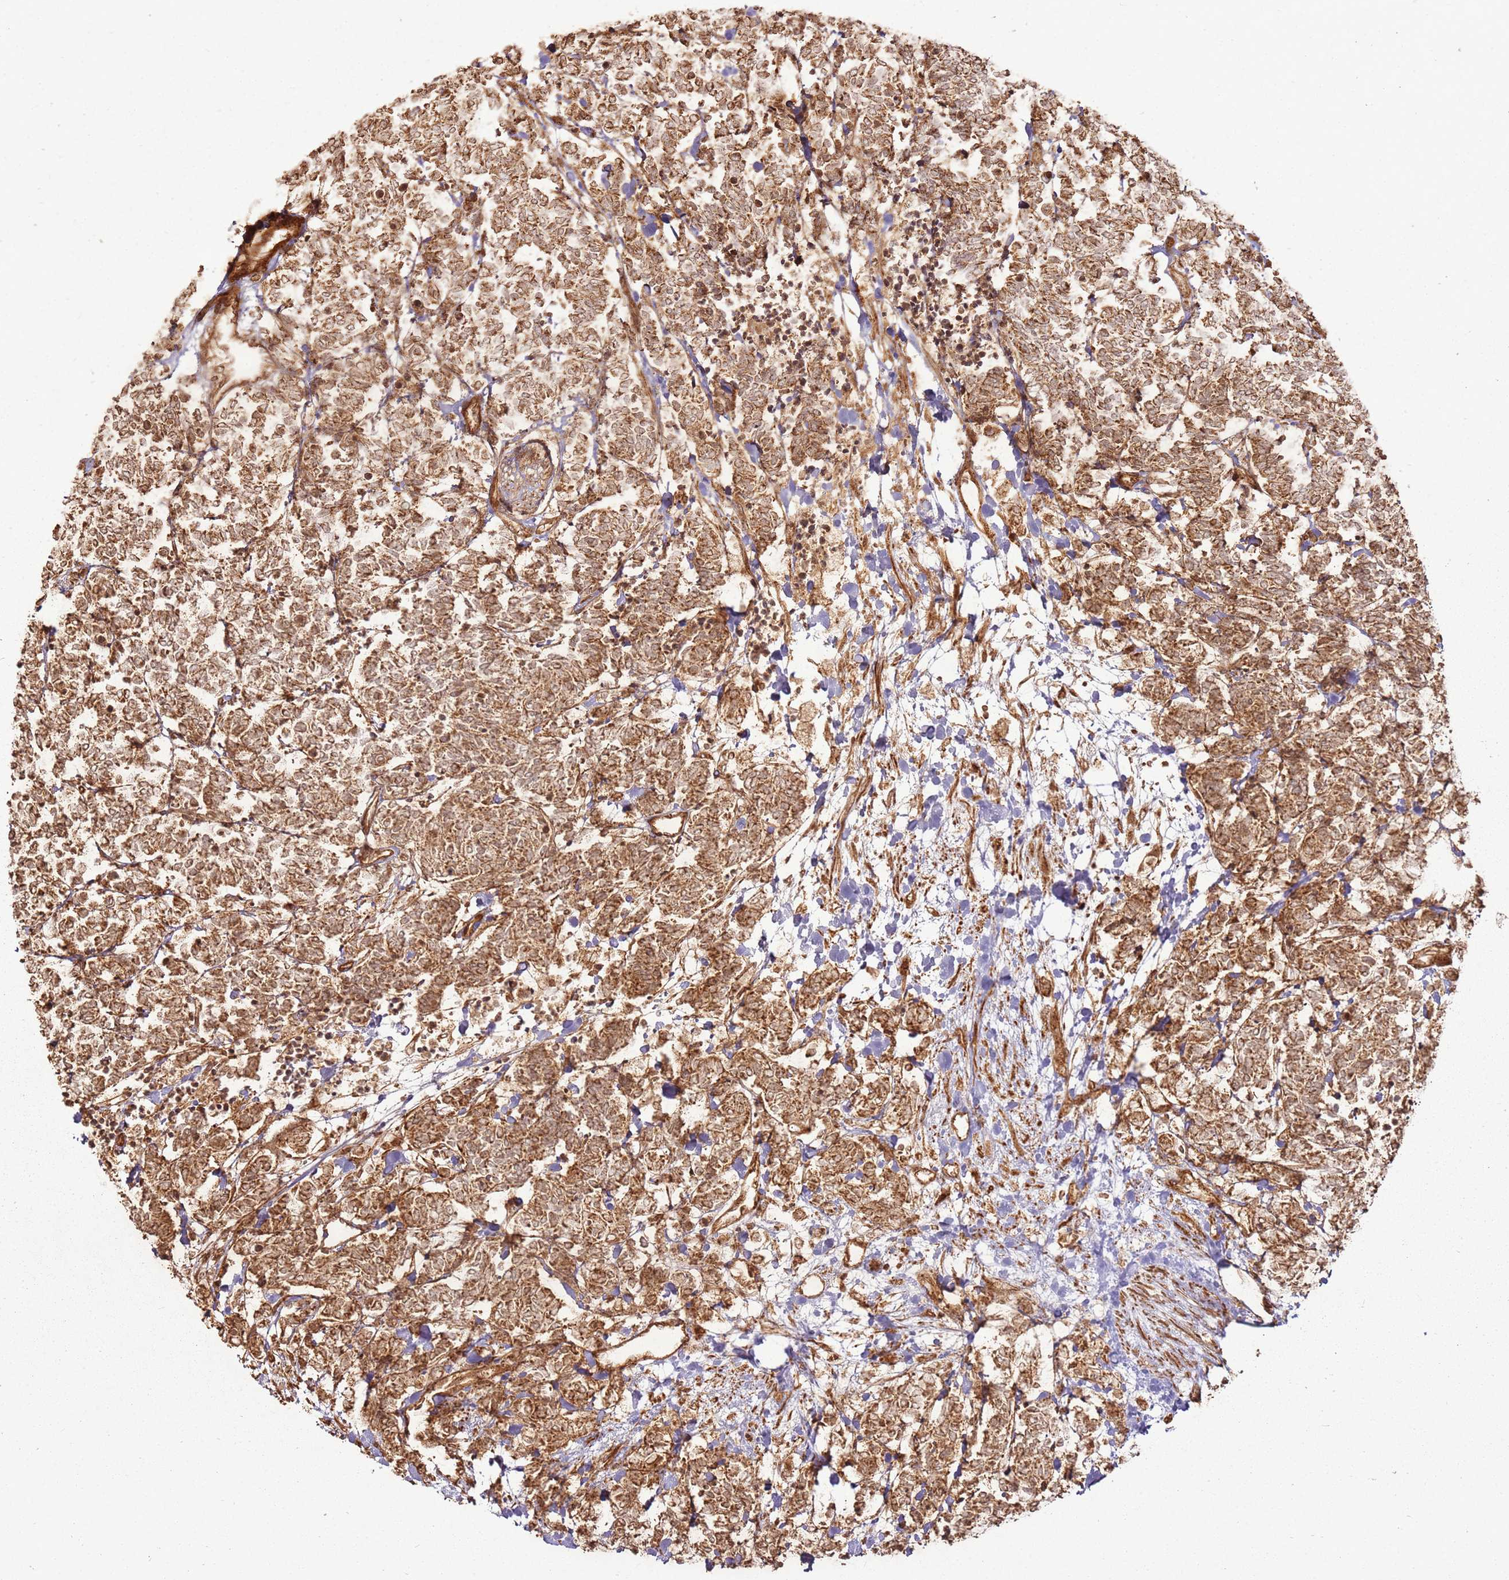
{"staining": {"intensity": "moderate", "quantity": ">75%", "location": "cytoplasmic/membranous"}, "tissue": "carcinoid", "cell_type": "Tumor cells", "image_type": "cancer", "snomed": [{"axis": "morphology", "description": "Carcinoma, NOS"}, {"axis": "morphology", "description": "Carcinoid, malignant, NOS"}, {"axis": "topography", "description": "Prostate"}], "caption": "Tumor cells display medium levels of moderate cytoplasmic/membranous positivity in about >75% of cells in carcinoid. (DAB (3,3'-diaminobenzidine) IHC with brightfield microscopy, high magnification).", "gene": "MRPS6", "patient": {"sex": "male", "age": 57}}